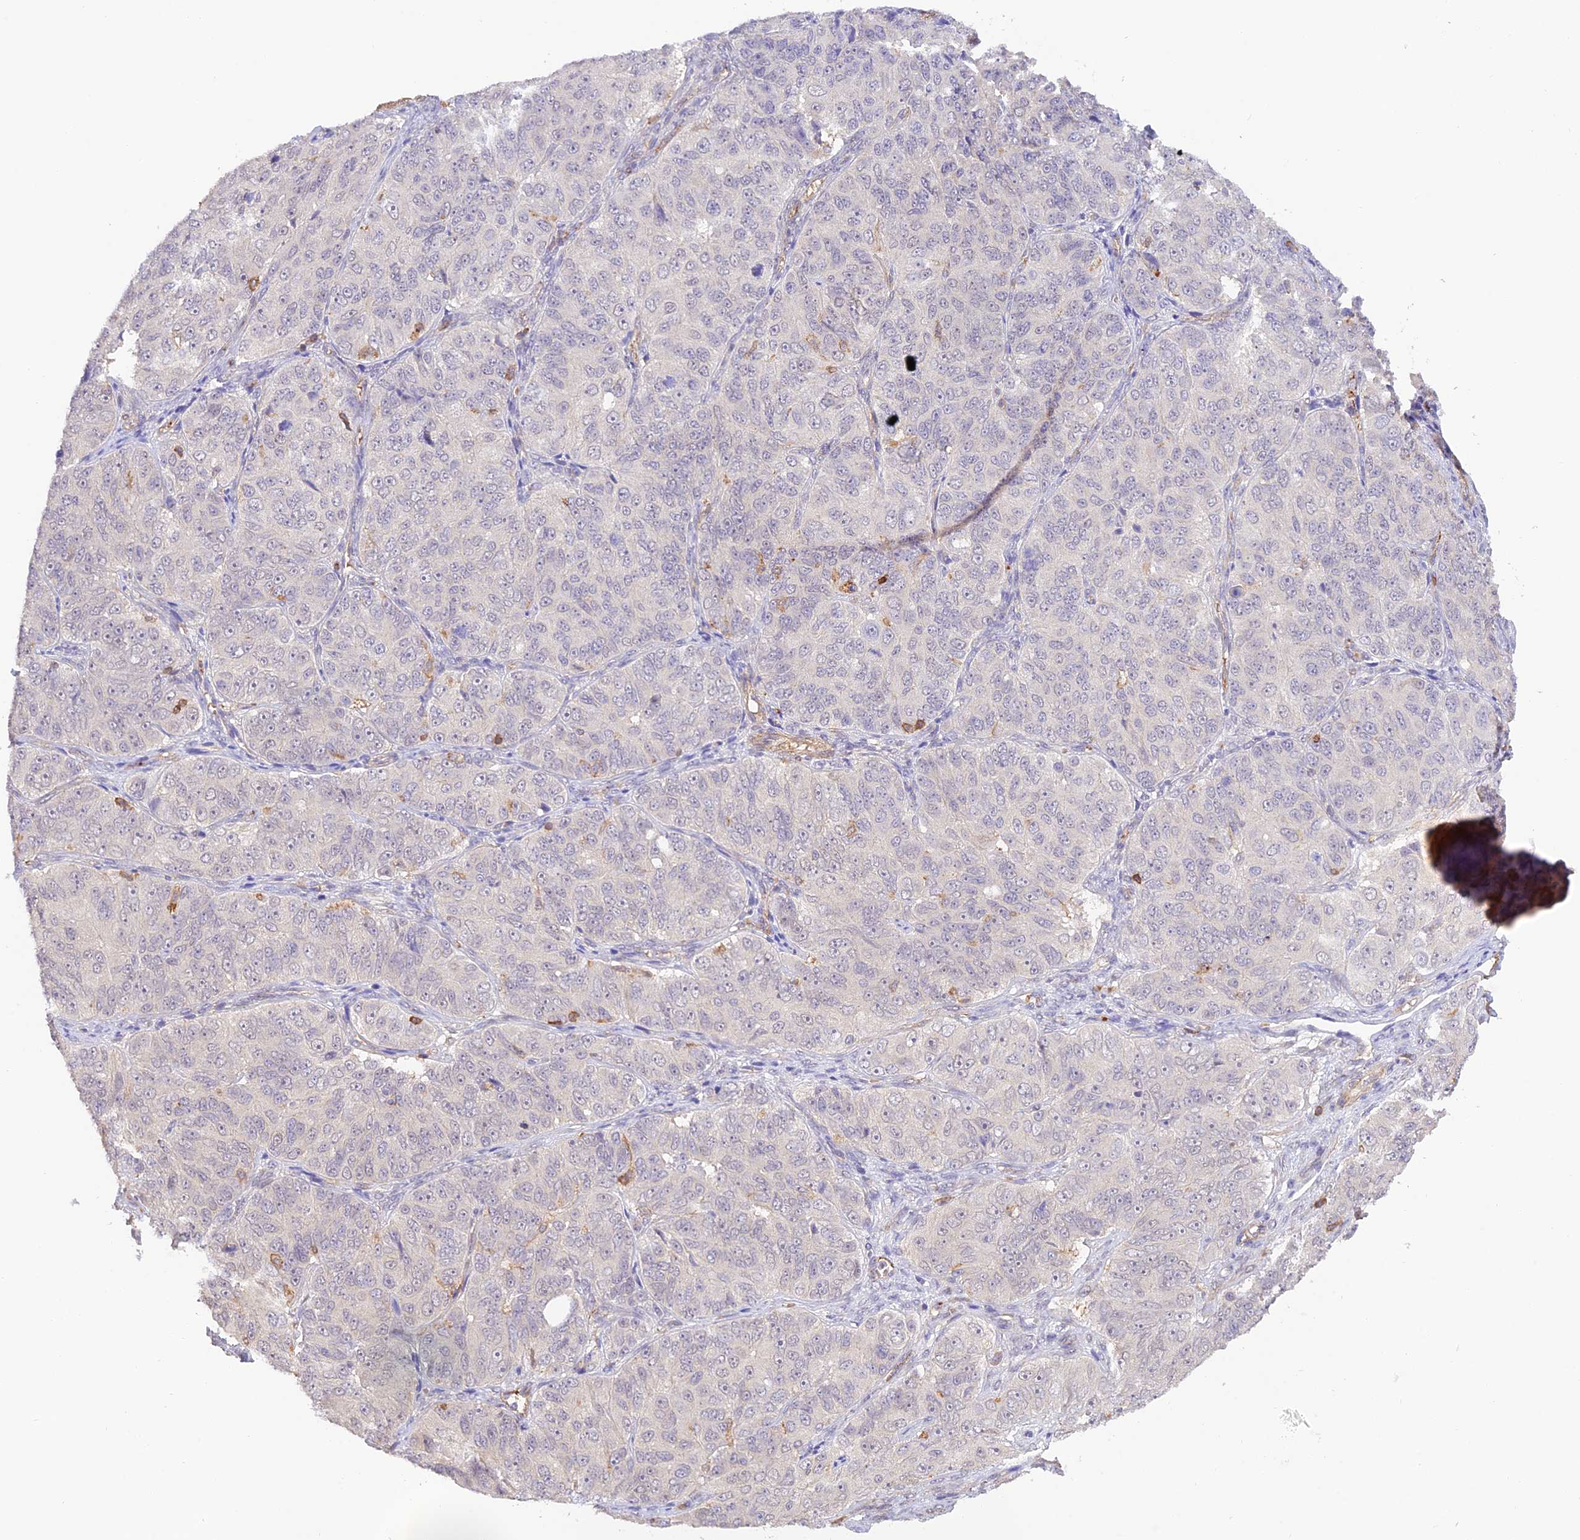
{"staining": {"intensity": "negative", "quantity": "none", "location": "none"}, "tissue": "ovarian cancer", "cell_type": "Tumor cells", "image_type": "cancer", "snomed": [{"axis": "morphology", "description": "Carcinoma, endometroid"}, {"axis": "topography", "description": "Ovary"}], "caption": "Ovarian cancer (endometroid carcinoma) was stained to show a protein in brown. There is no significant positivity in tumor cells.", "gene": "DENND1C", "patient": {"sex": "female", "age": 51}}